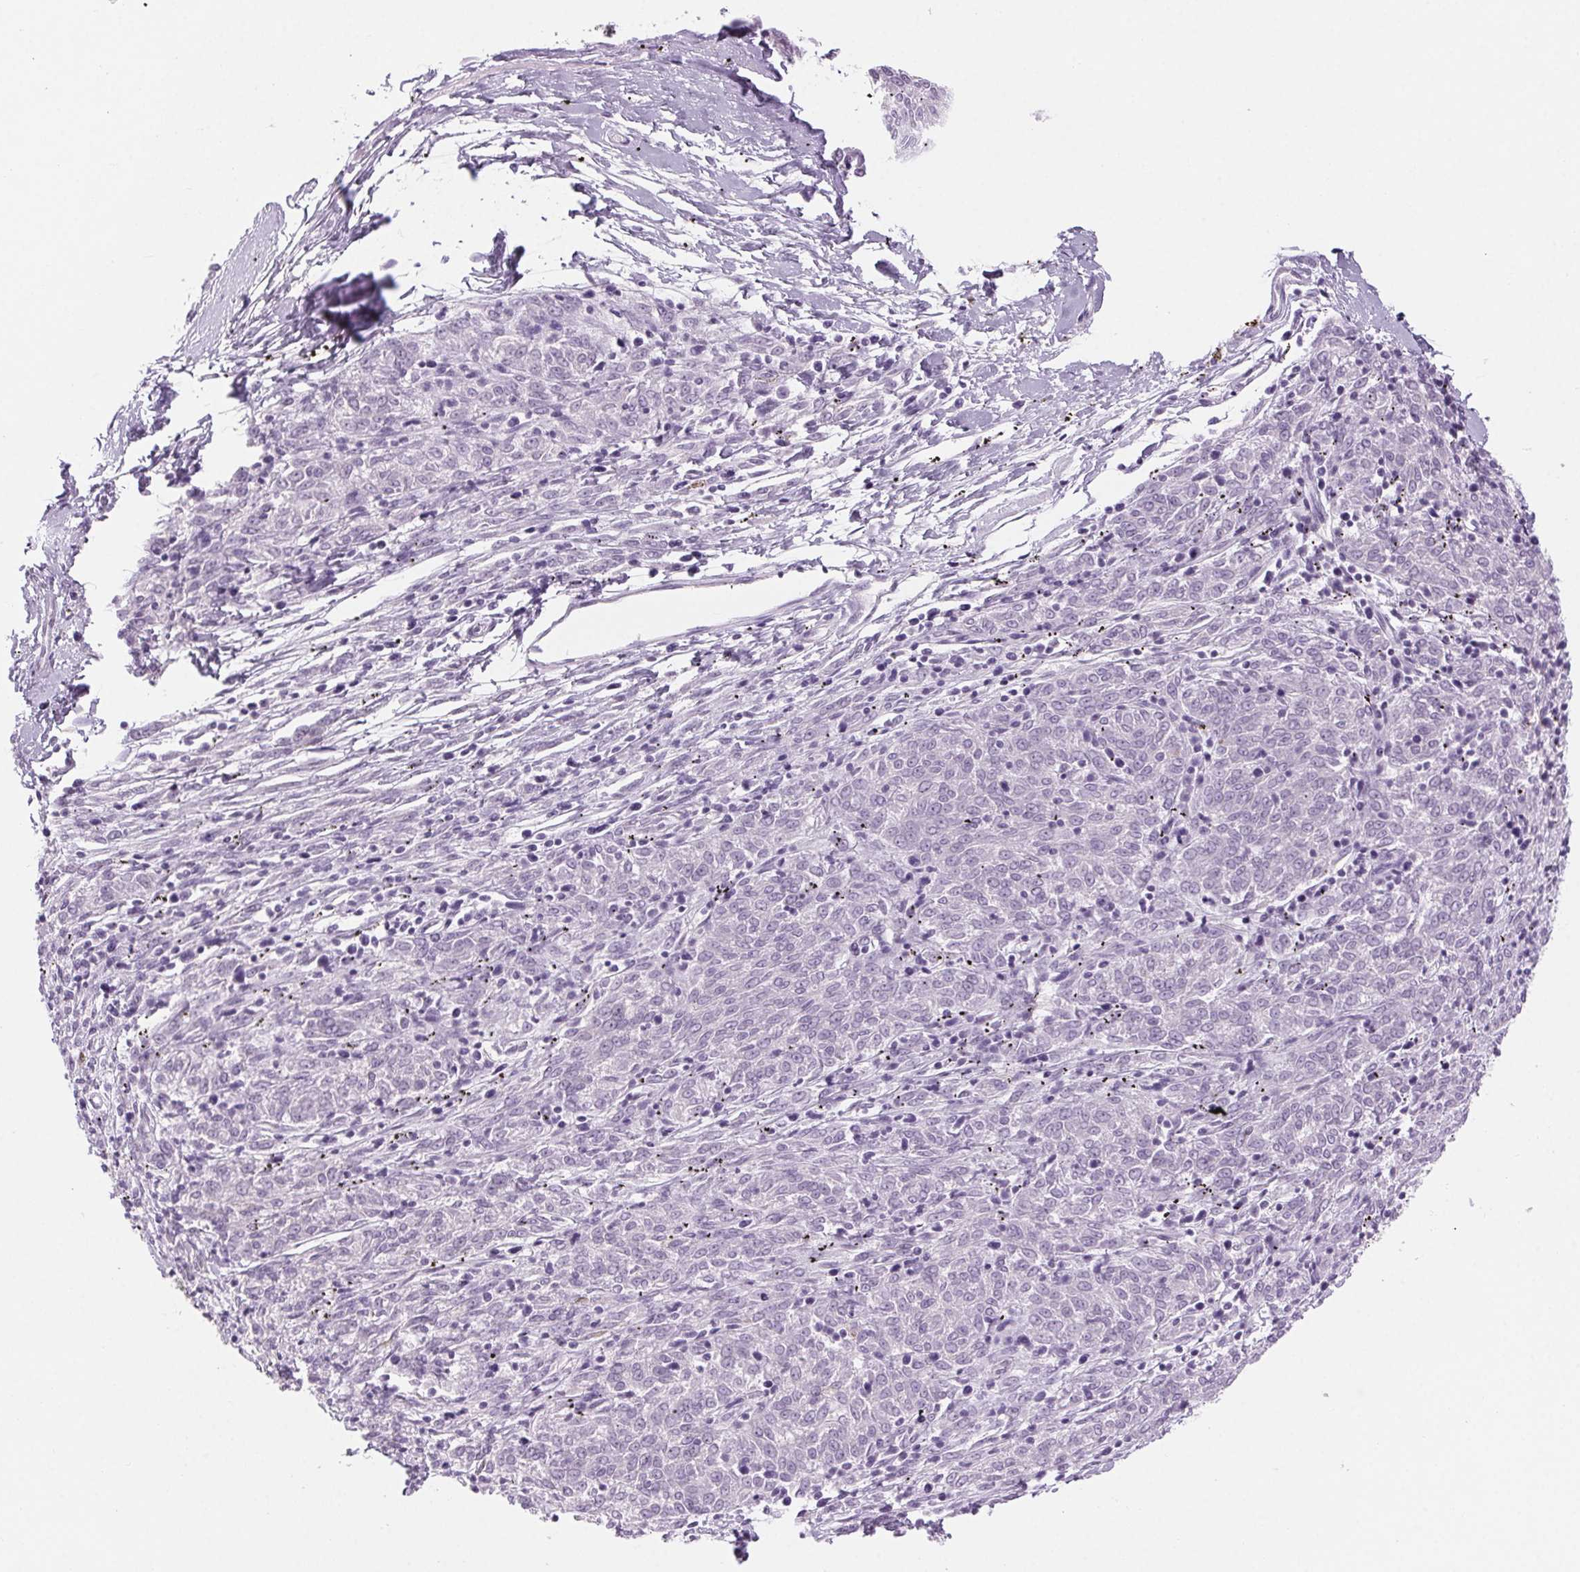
{"staining": {"intensity": "negative", "quantity": "none", "location": "none"}, "tissue": "melanoma", "cell_type": "Tumor cells", "image_type": "cancer", "snomed": [{"axis": "morphology", "description": "Malignant melanoma, NOS"}, {"axis": "topography", "description": "Skin"}], "caption": "Tumor cells are negative for brown protein staining in melanoma. Brightfield microscopy of immunohistochemistry stained with DAB (3,3'-diaminobenzidine) (brown) and hematoxylin (blue), captured at high magnification.", "gene": "SLC6A19", "patient": {"sex": "female", "age": 72}}